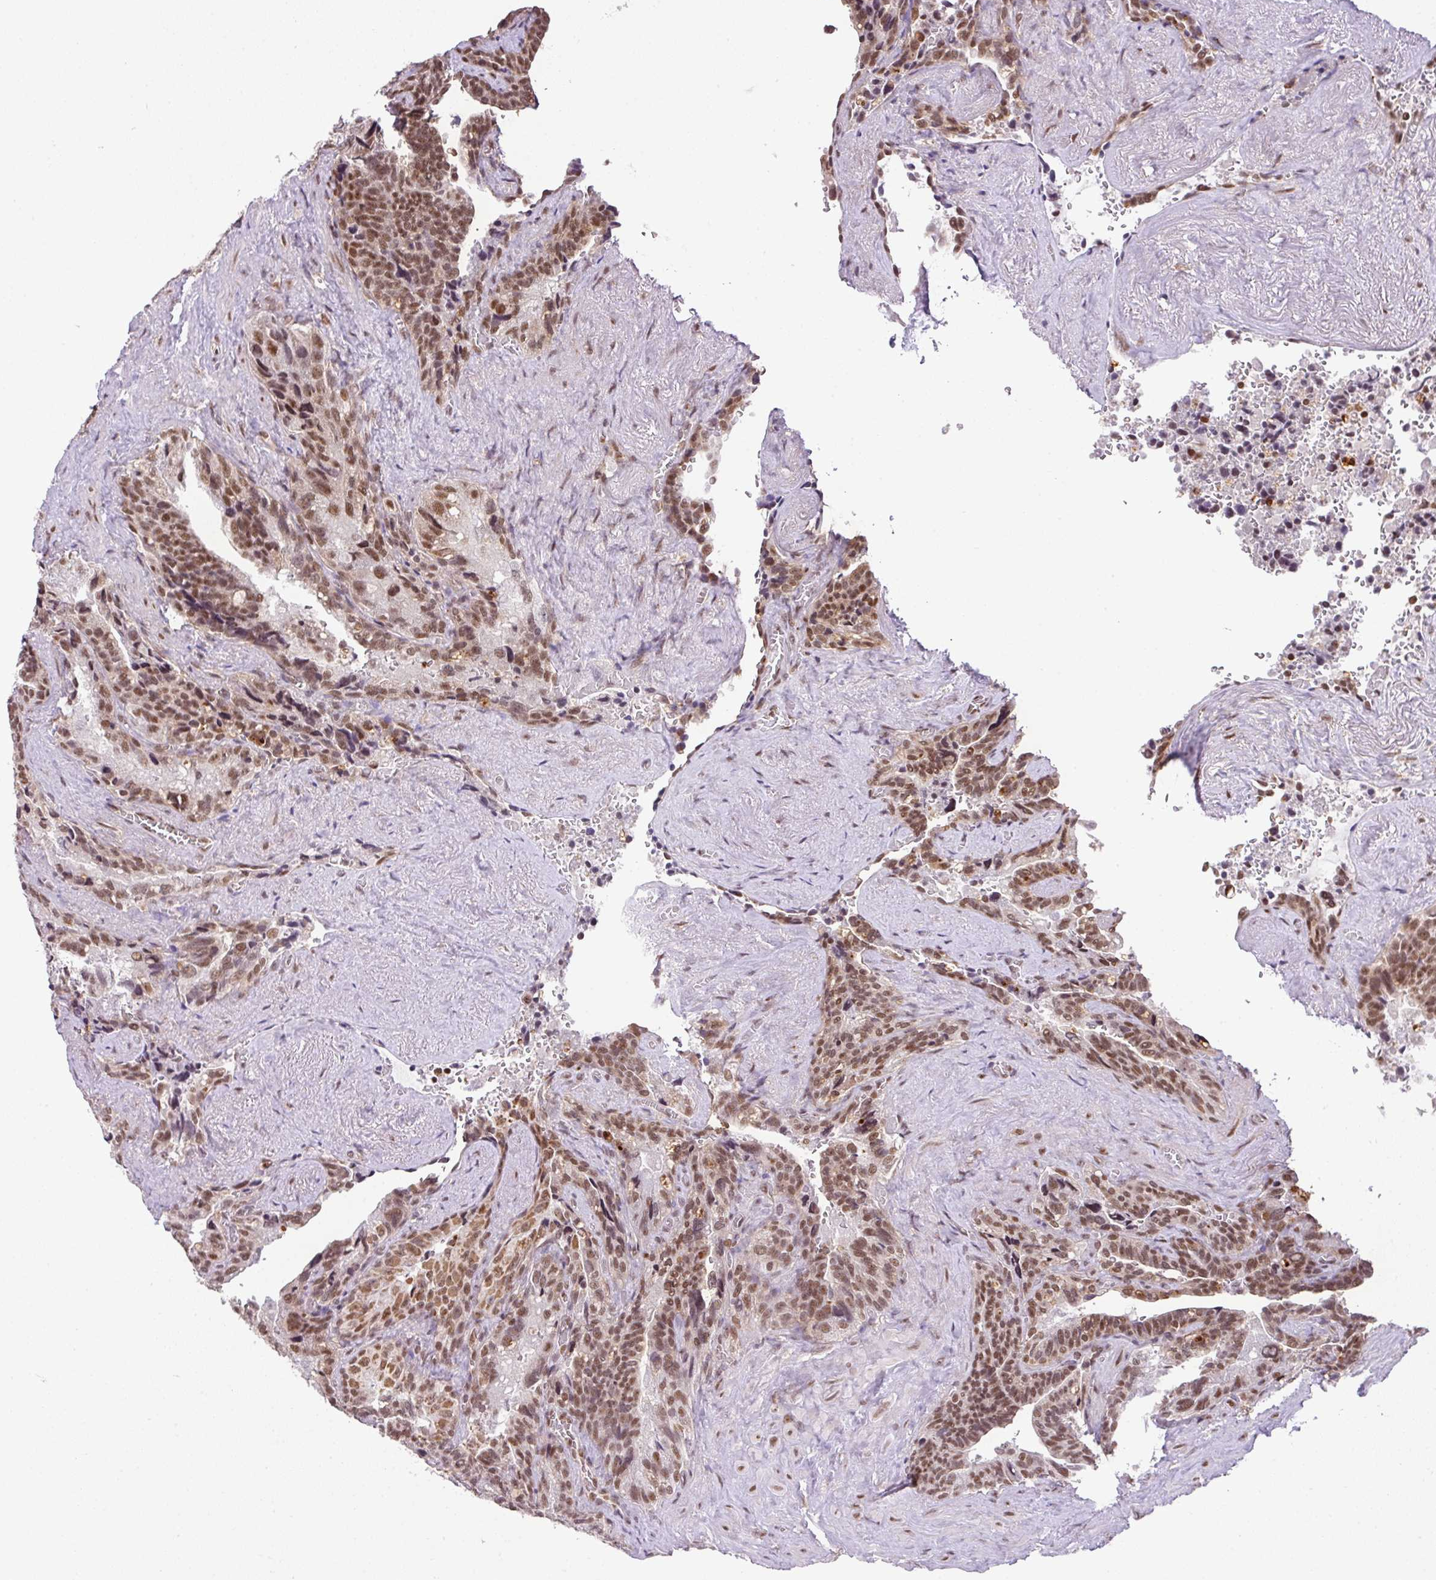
{"staining": {"intensity": "moderate", "quantity": ">75%", "location": "nuclear"}, "tissue": "seminal vesicle", "cell_type": "Glandular cells", "image_type": "normal", "snomed": [{"axis": "morphology", "description": "Normal tissue, NOS"}, {"axis": "topography", "description": "Seminal veicle"}], "caption": "The histopathology image exhibits immunohistochemical staining of benign seminal vesicle. There is moderate nuclear staining is present in about >75% of glandular cells.", "gene": "PLK1", "patient": {"sex": "male", "age": 68}}